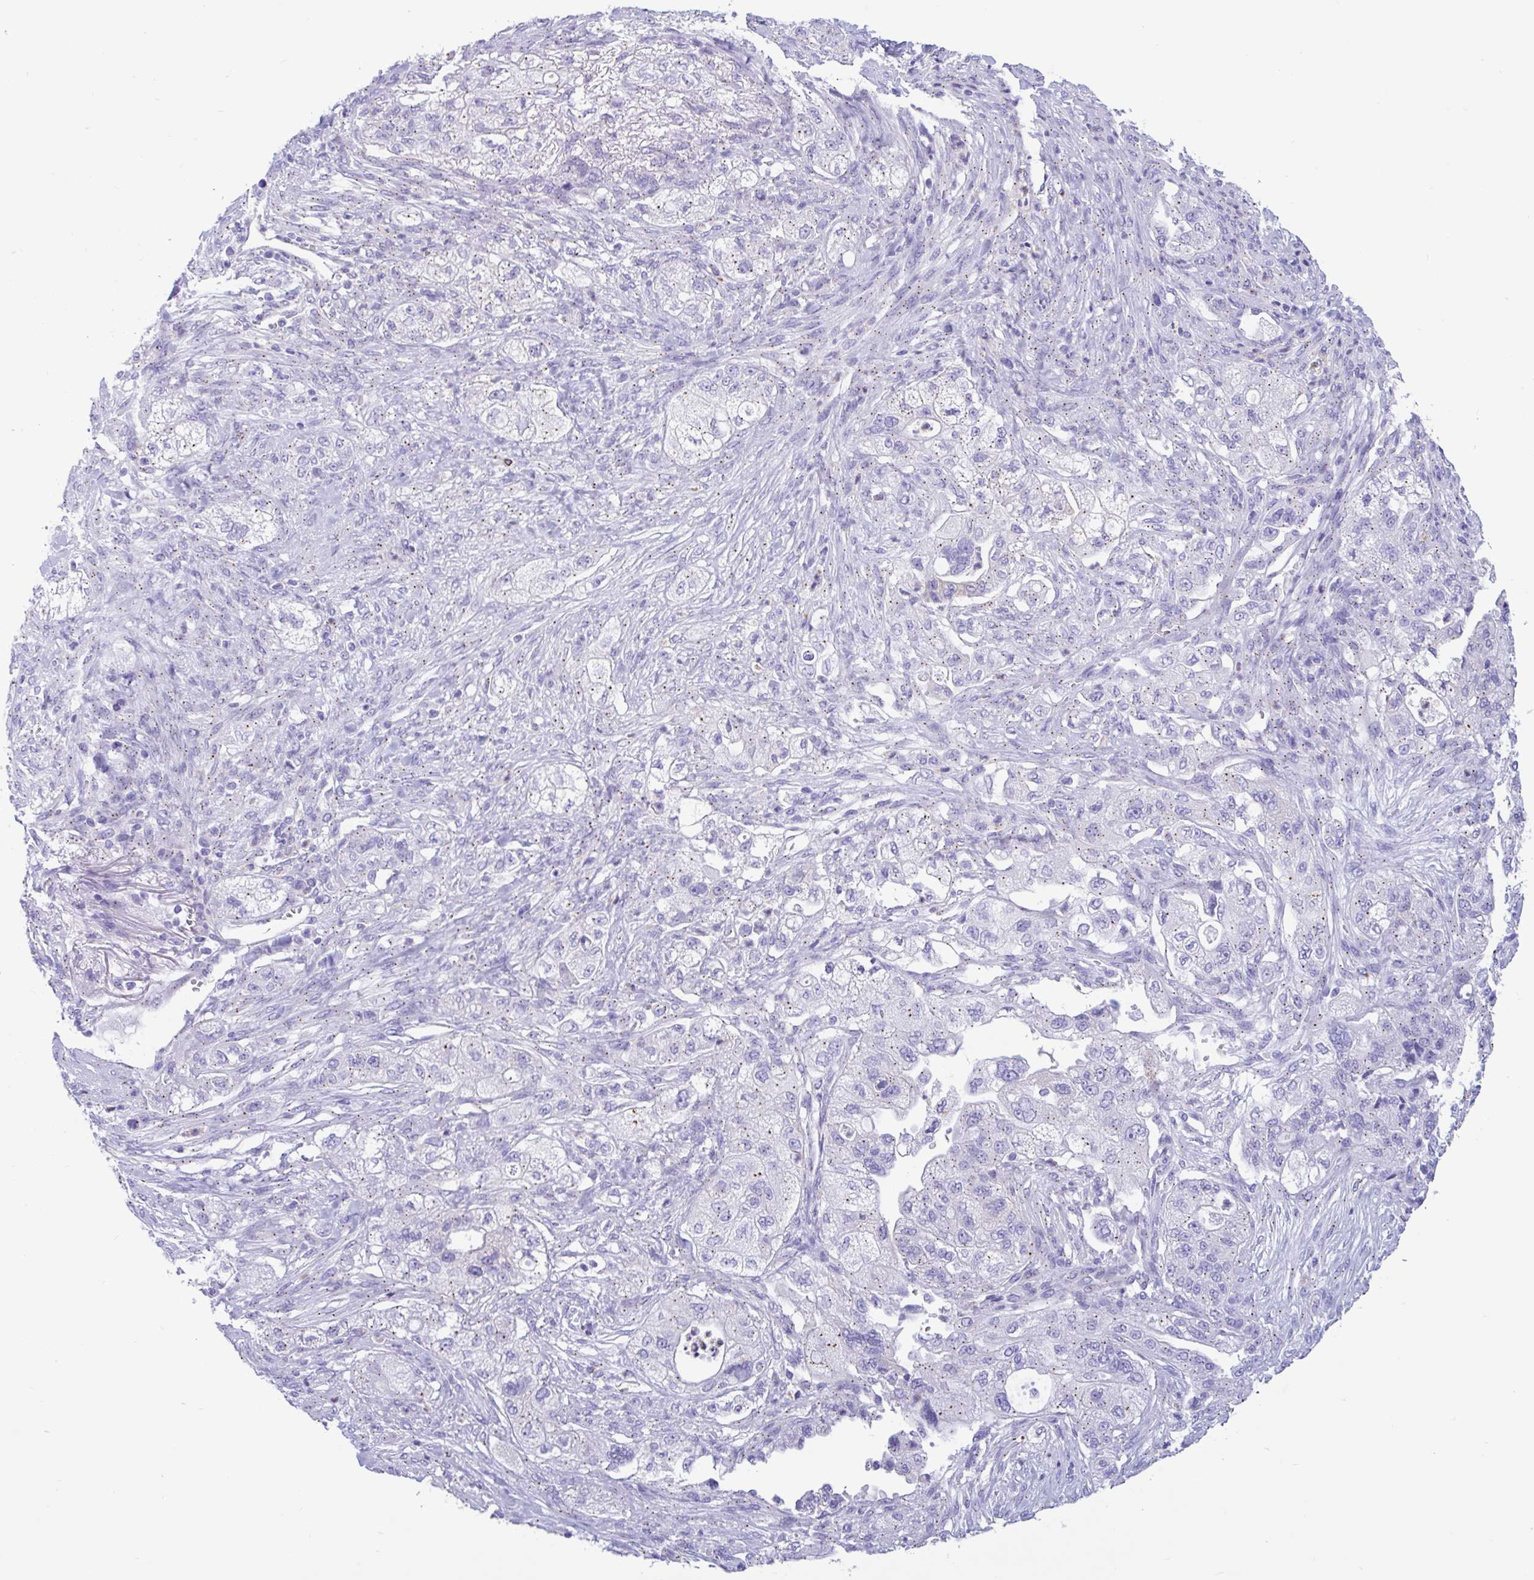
{"staining": {"intensity": "weak", "quantity": "25%-75%", "location": "cytoplasmic/membranous"}, "tissue": "pancreatic cancer", "cell_type": "Tumor cells", "image_type": "cancer", "snomed": [{"axis": "morphology", "description": "Adenocarcinoma, NOS"}, {"axis": "topography", "description": "Pancreas"}], "caption": "High-power microscopy captured an immunohistochemistry (IHC) histopathology image of adenocarcinoma (pancreatic), revealing weak cytoplasmic/membranous expression in about 25%-75% of tumor cells. The protein is stained brown, and the nuclei are stained in blue (DAB (3,3'-diaminobenzidine) IHC with brightfield microscopy, high magnification).", "gene": "RNASE3", "patient": {"sex": "female", "age": 78}}